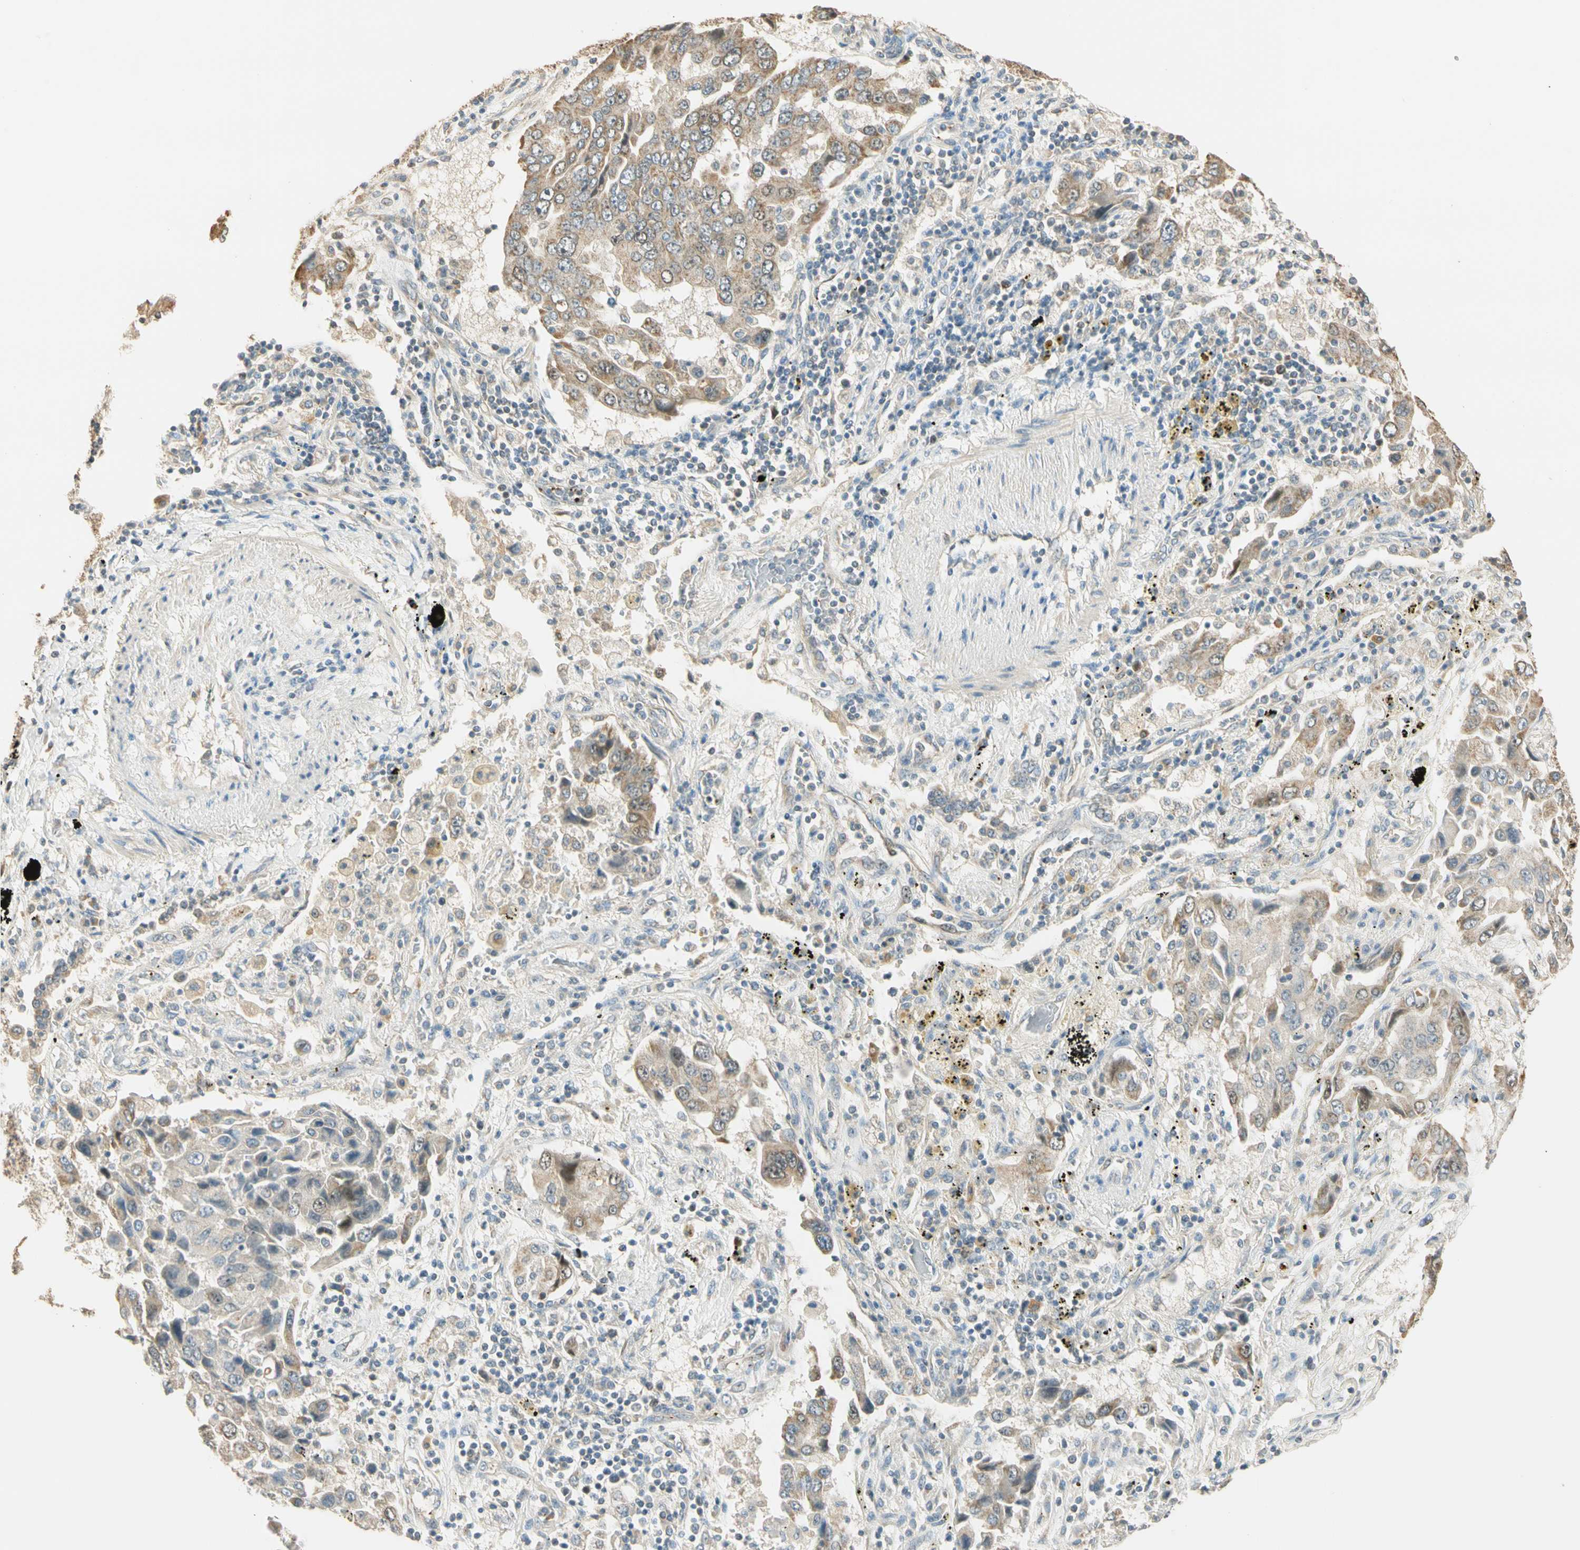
{"staining": {"intensity": "moderate", "quantity": ">75%", "location": "cytoplasmic/membranous"}, "tissue": "lung cancer", "cell_type": "Tumor cells", "image_type": "cancer", "snomed": [{"axis": "morphology", "description": "Adenocarcinoma, NOS"}, {"axis": "topography", "description": "Lung"}], "caption": "This micrograph displays immunohistochemistry (IHC) staining of lung adenocarcinoma, with medium moderate cytoplasmic/membranous expression in about >75% of tumor cells.", "gene": "RAD18", "patient": {"sex": "female", "age": 65}}